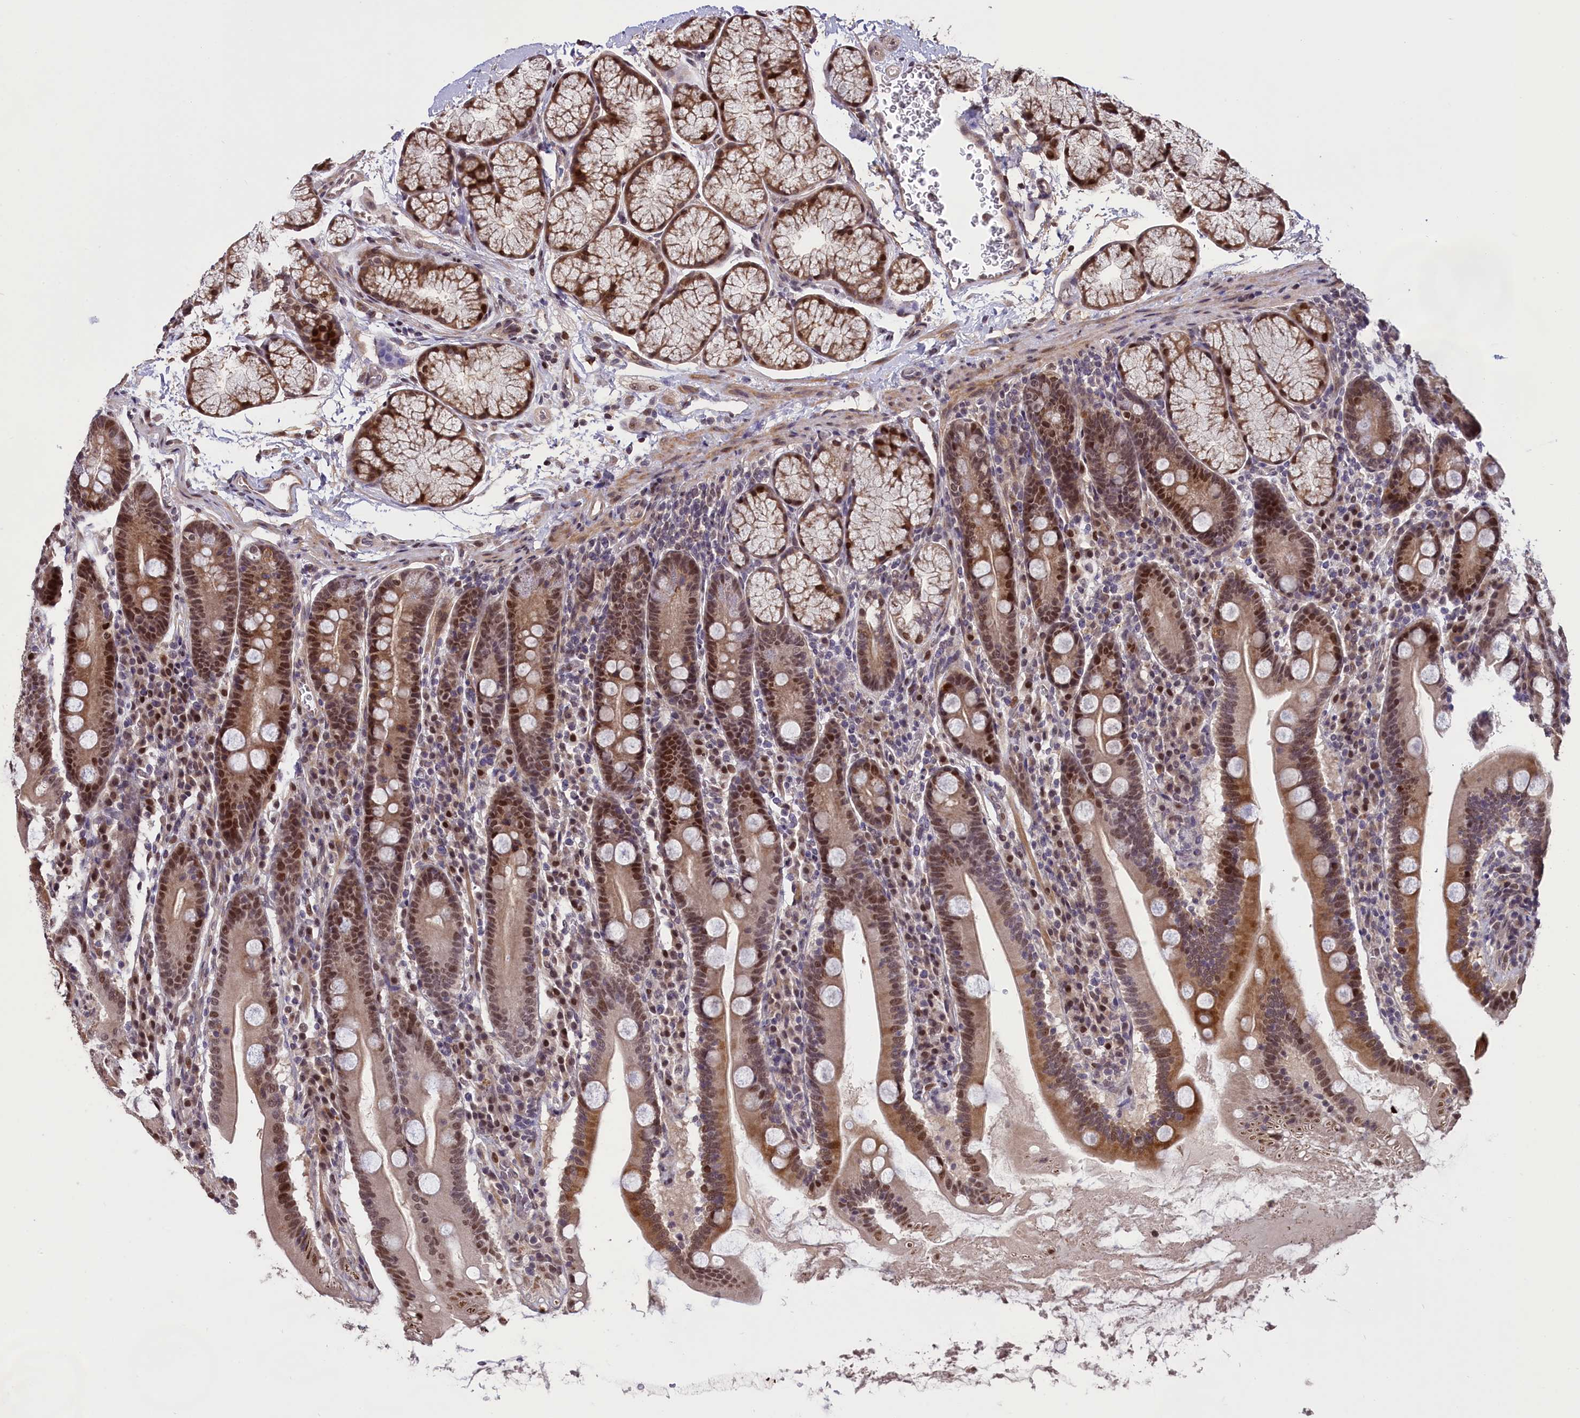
{"staining": {"intensity": "moderate", "quantity": ">75%", "location": "cytoplasmic/membranous,nuclear"}, "tissue": "duodenum", "cell_type": "Glandular cells", "image_type": "normal", "snomed": [{"axis": "morphology", "description": "Normal tissue, NOS"}, {"axis": "topography", "description": "Duodenum"}], "caption": "High-magnification brightfield microscopy of normal duodenum stained with DAB (3,3'-diaminobenzidine) (brown) and counterstained with hematoxylin (blue). glandular cells exhibit moderate cytoplasmic/membranous,nuclear positivity is identified in approximately>75% of cells.", "gene": "RELB", "patient": {"sex": "male", "age": 35}}